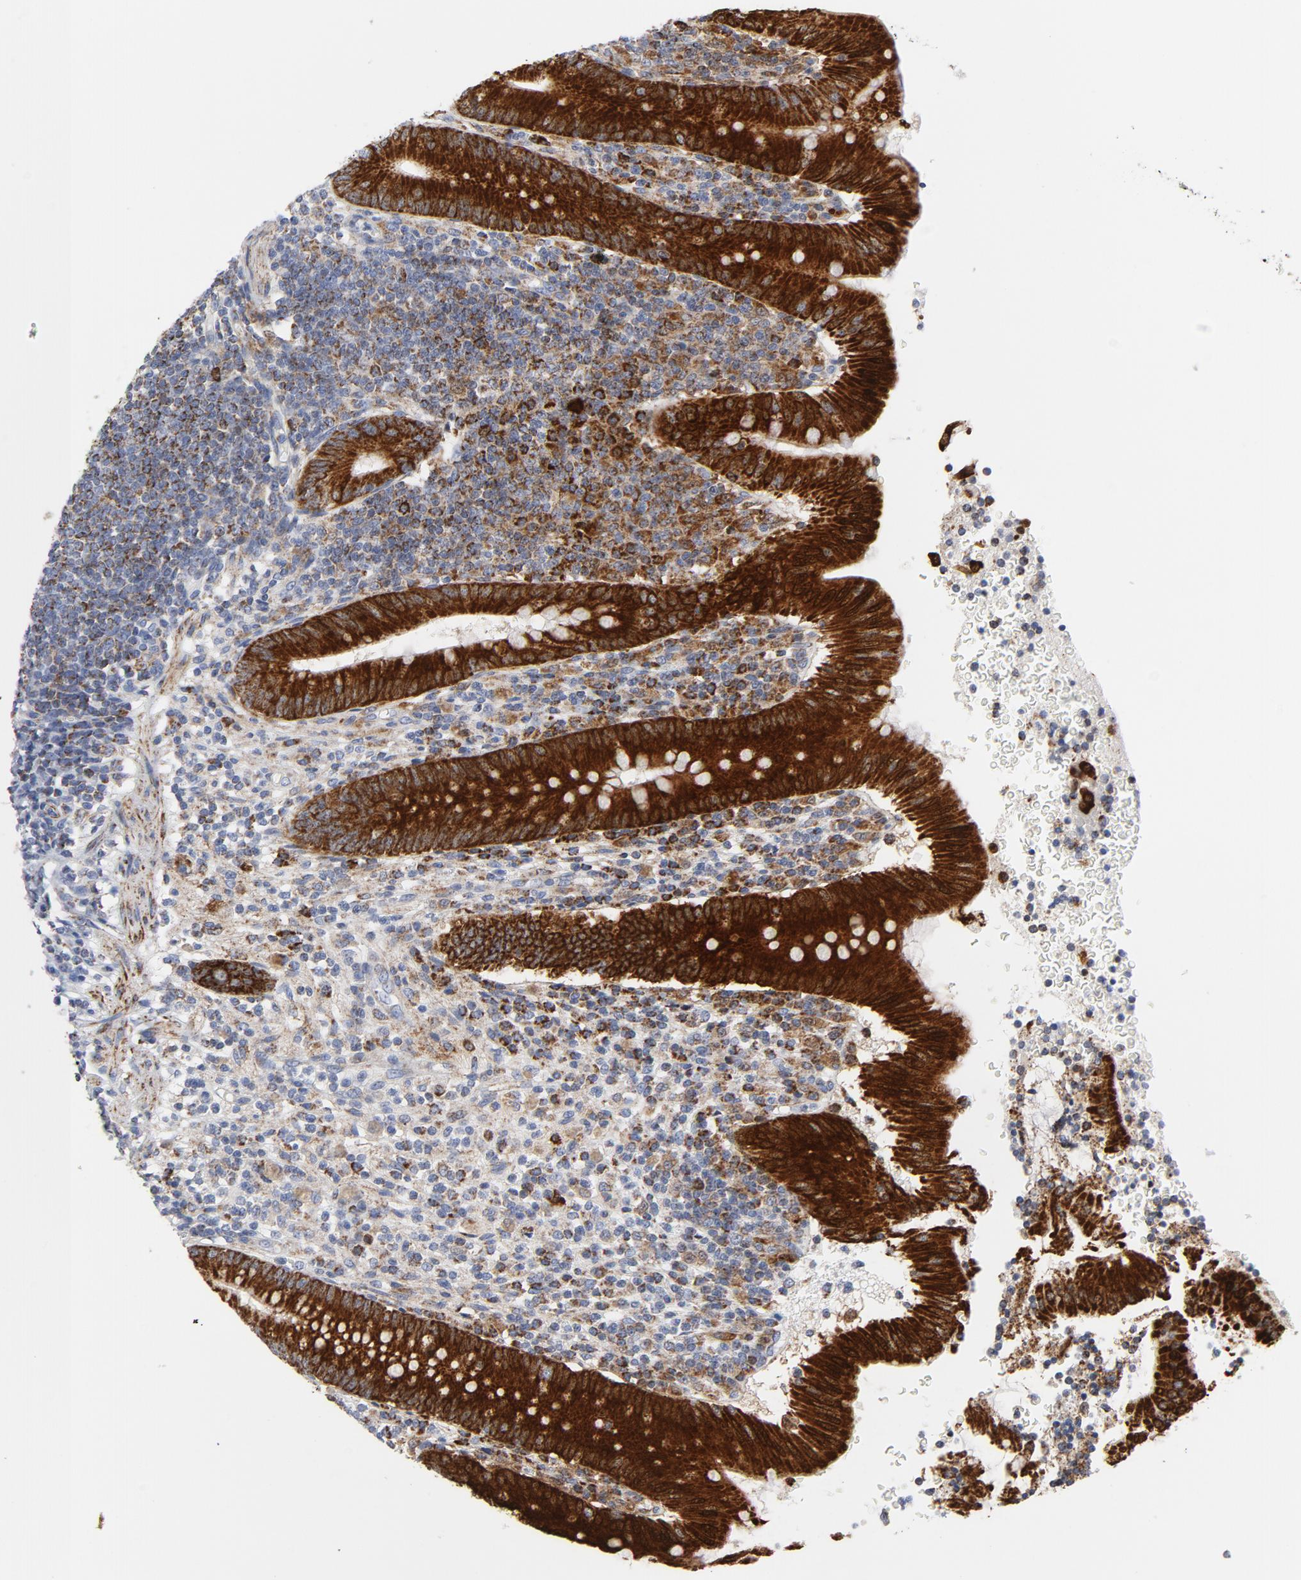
{"staining": {"intensity": "strong", "quantity": ">75%", "location": "cytoplasmic/membranous"}, "tissue": "appendix", "cell_type": "Glandular cells", "image_type": "normal", "snomed": [{"axis": "morphology", "description": "Normal tissue, NOS"}, {"axis": "morphology", "description": "Inflammation, NOS"}, {"axis": "topography", "description": "Appendix"}], "caption": "Immunohistochemical staining of unremarkable appendix exhibits strong cytoplasmic/membranous protein positivity in about >75% of glandular cells. The protein of interest is shown in brown color, while the nuclei are stained blue.", "gene": "CYCS", "patient": {"sex": "male", "age": 46}}